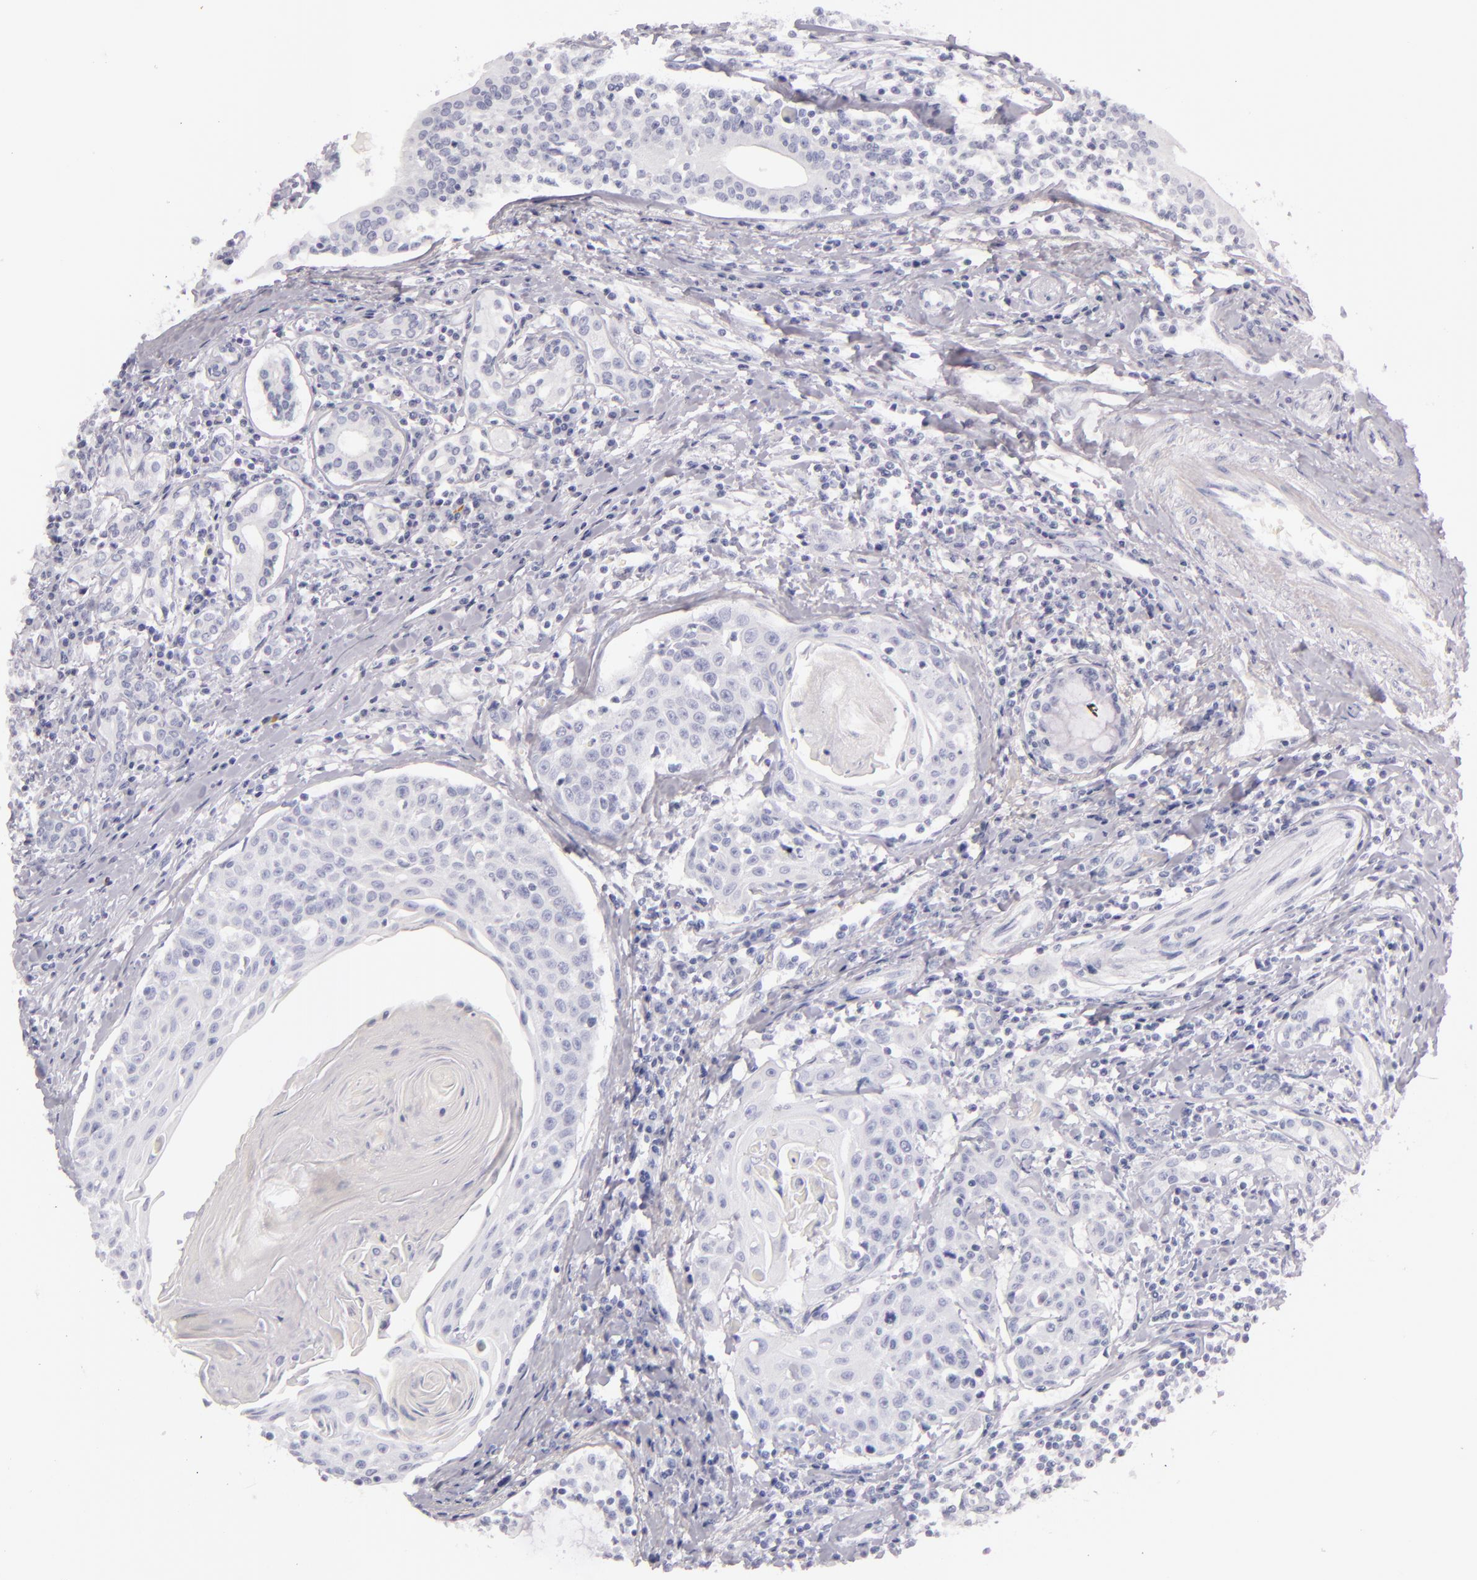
{"staining": {"intensity": "negative", "quantity": "none", "location": "none"}, "tissue": "head and neck cancer", "cell_type": "Tumor cells", "image_type": "cancer", "snomed": [{"axis": "morphology", "description": "Squamous cell carcinoma, NOS"}, {"axis": "morphology", "description": "Squamous cell carcinoma, metastatic, NOS"}, {"axis": "topography", "description": "Lymph node"}, {"axis": "topography", "description": "Salivary gland"}, {"axis": "topography", "description": "Head-Neck"}], "caption": "IHC image of neoplastic tissue: head and neck cancer (metastatic squamous cell carcinoma) stained with DAB (3,3'-diaminobenzidine) demonstrates no significant protein expression in tumor cells.", "gene": "FABP1", "patient": {"sex": "female", "age": 74}}